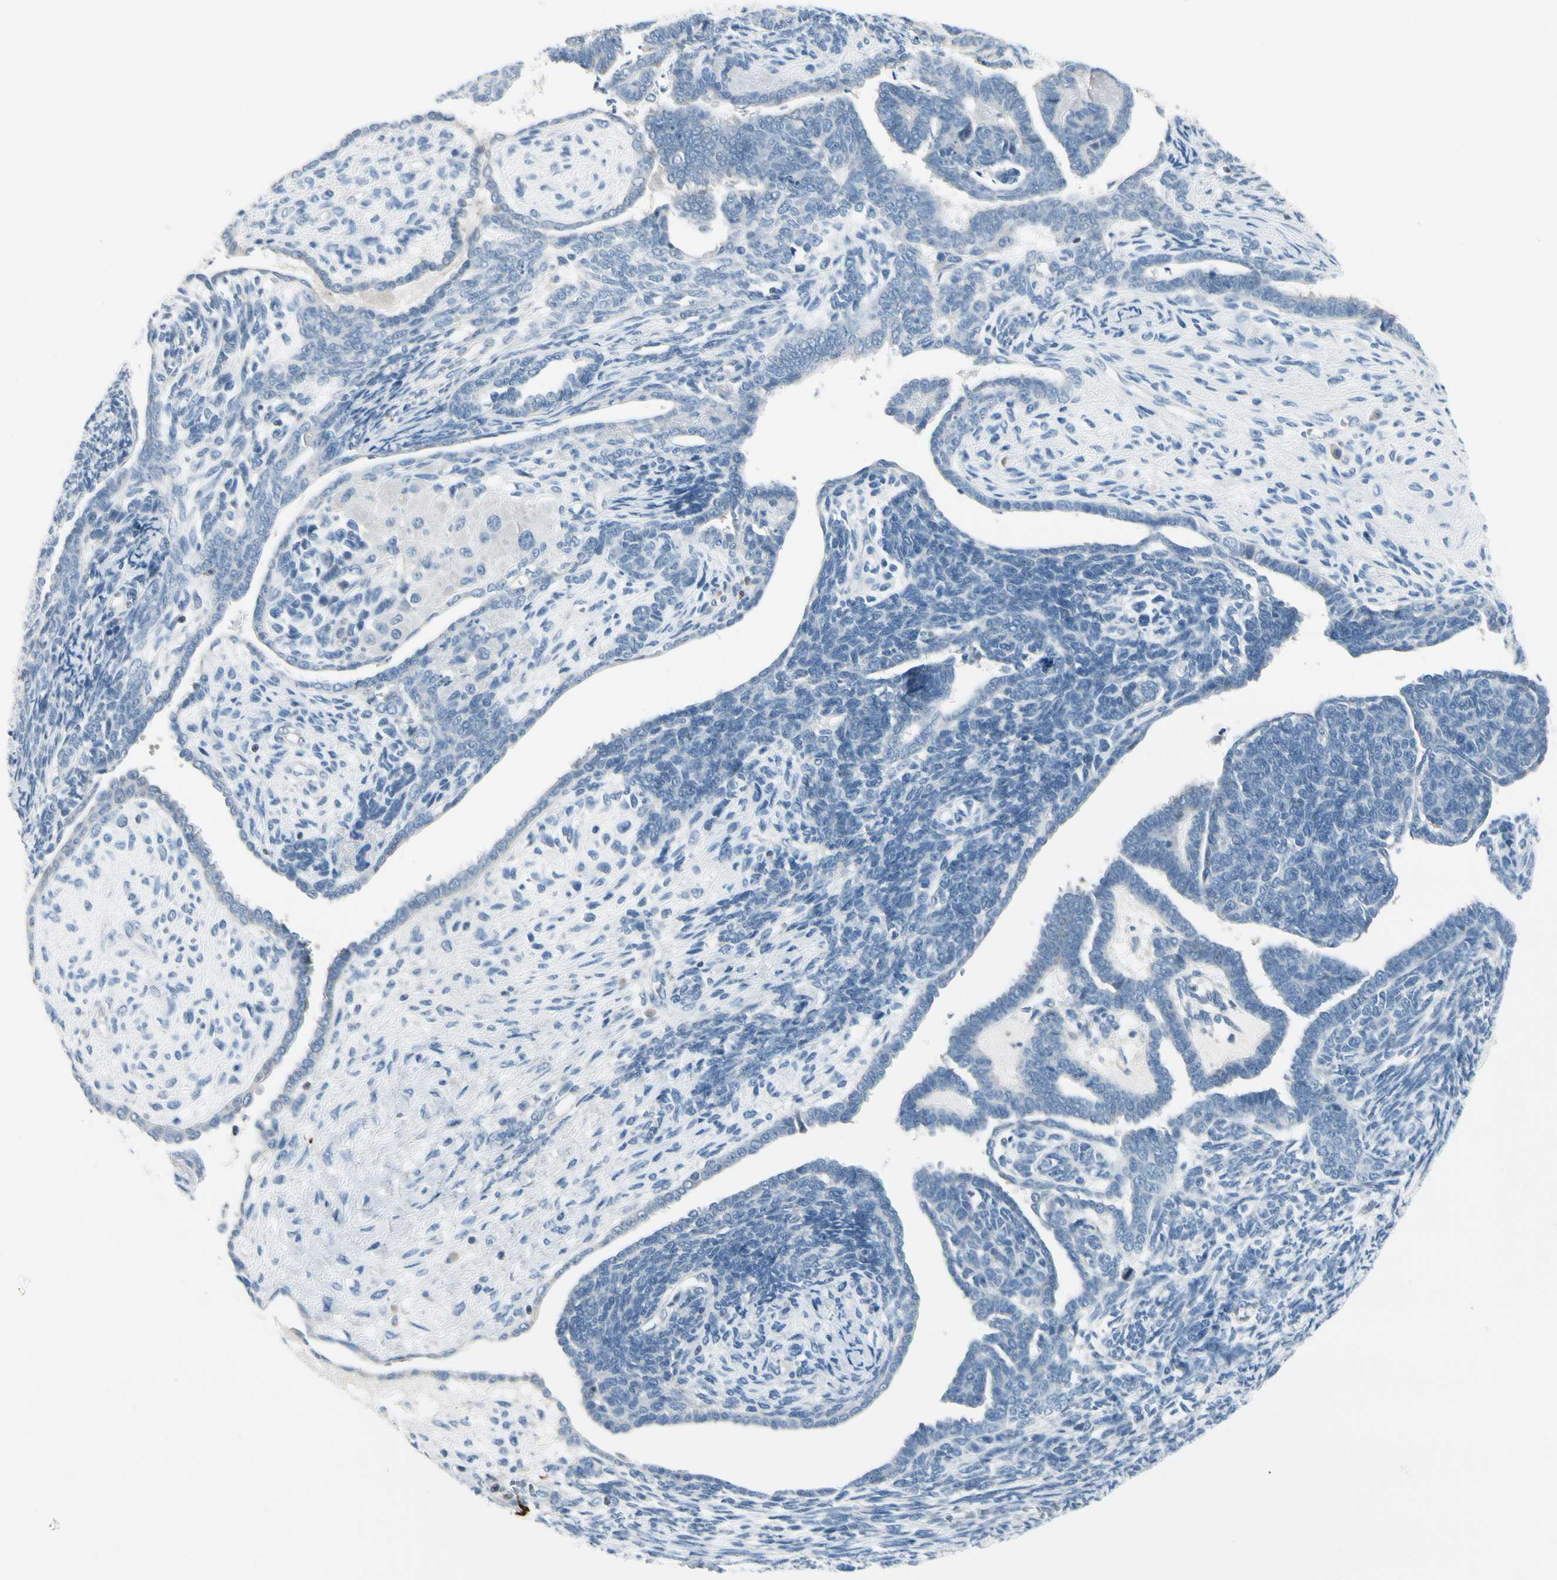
{"staining": {"intensity": "negative", "quantity": "none", "location": "none"}, "tissue": "endometrial cancer", "cell_type": "Tumor cells", "image_type": "cancer", "snomed": [{"axis": "morphology", "description": "Neoplasm, malignant, NOS"}, {"axis": "topography", "description": "Endometrium"}], "caption": "Immunohistochemistry (IHC) micrograph of malignant neoplasm (endometrial) stained for a protein (brown), which demonstrates no expression in tumor cells.", "gene": "TRAF1", "patient": {"sex": "female", "age": 74}}